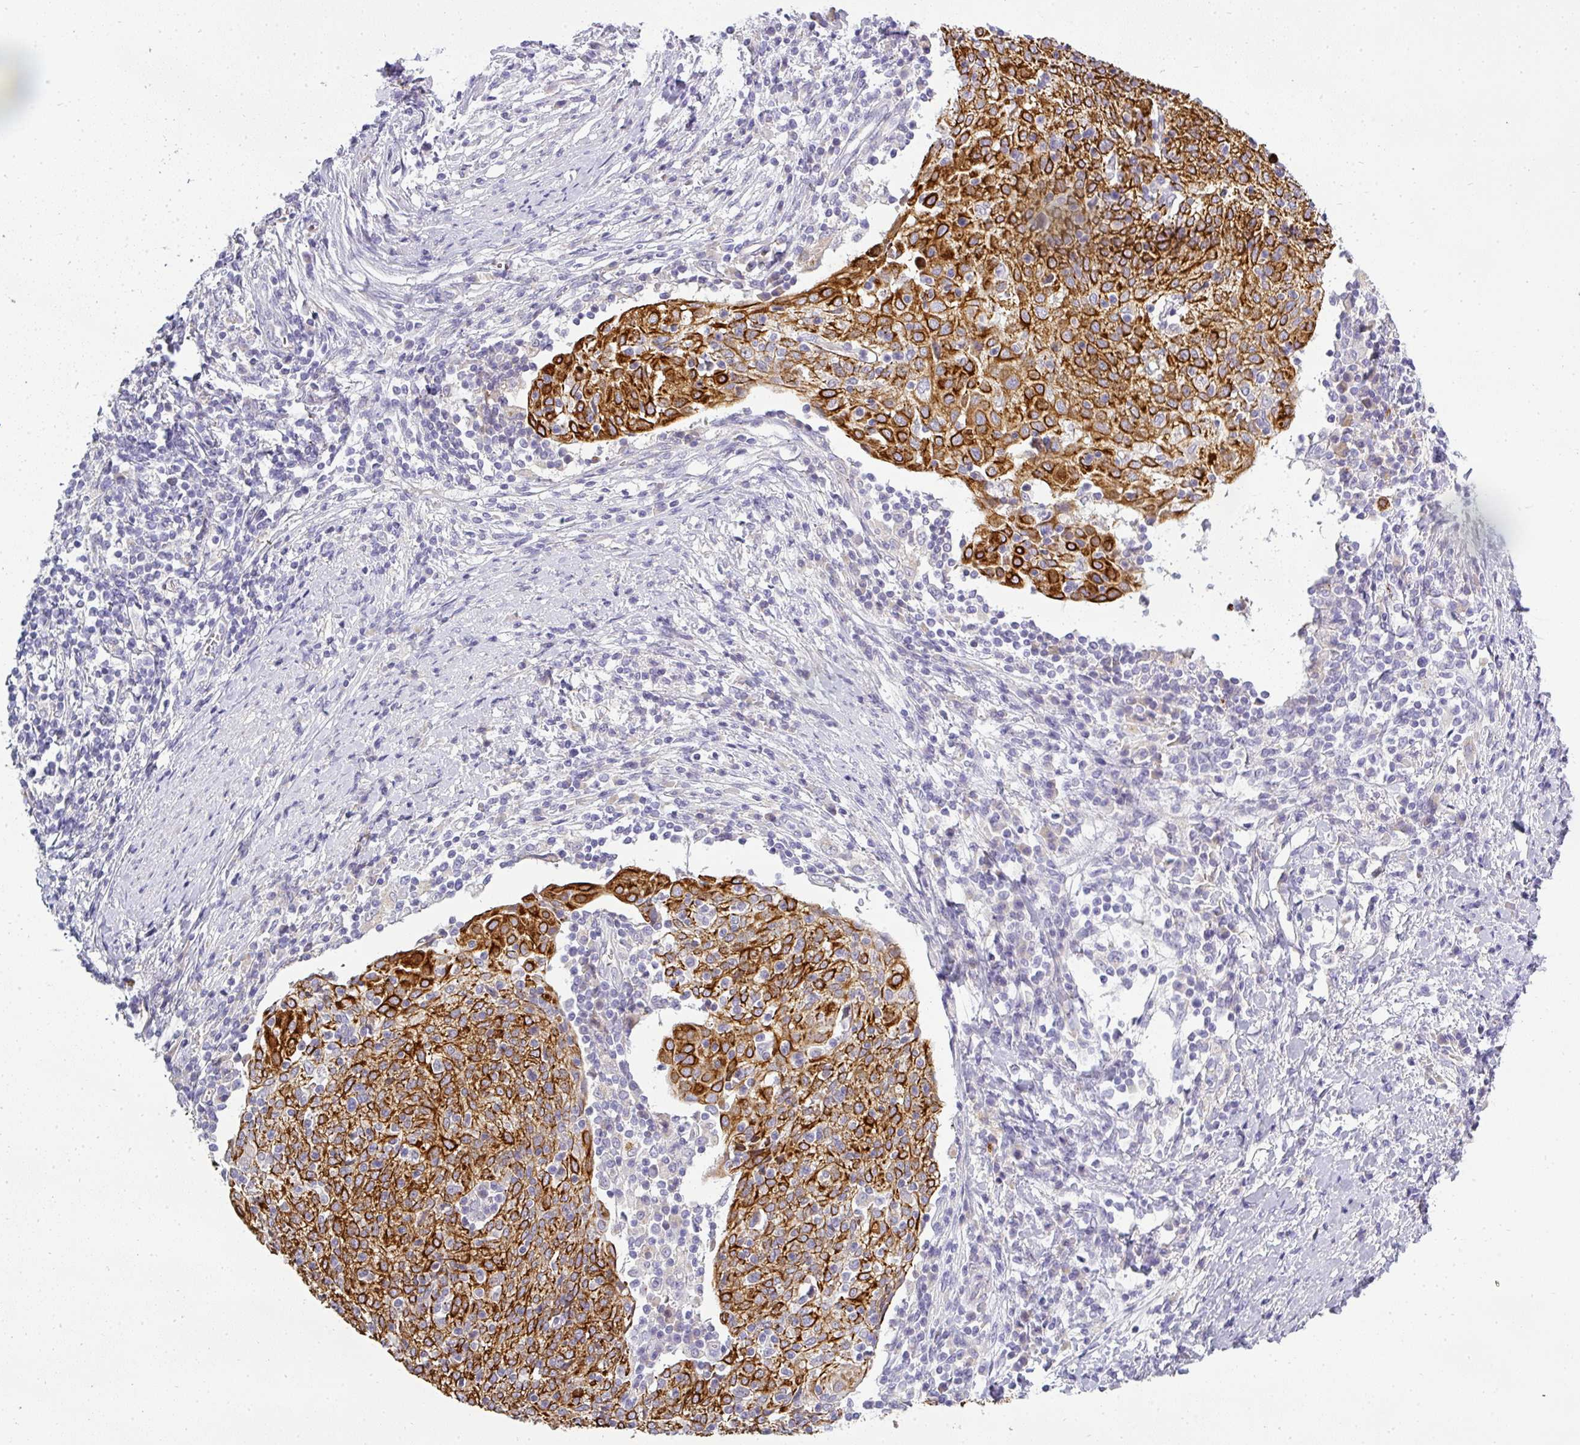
{"staining": {"intensity": "strong", "quantity": ">75%", "location": "cytoplasmic/membranous"}, "tissue": "cervical cancer", "cell_type": "Tumor cells", "image_type": "cancer", "snomed": [{"axis": "morphology", "description": "Squamous cell carcinoma, NOS"}, {"axis": "topography", "description": "Cervix"}], "caption": "Immunohistochemistry (IHC) (DAB (3,3'-diaminobenzidine)) staining of cervical cancer reveals strong cytoplasmic/membranous protein expression in approximately >75% of tumor cells.", "gene": "ASXL3", "patient": {"sex": "female", "age": 52}}